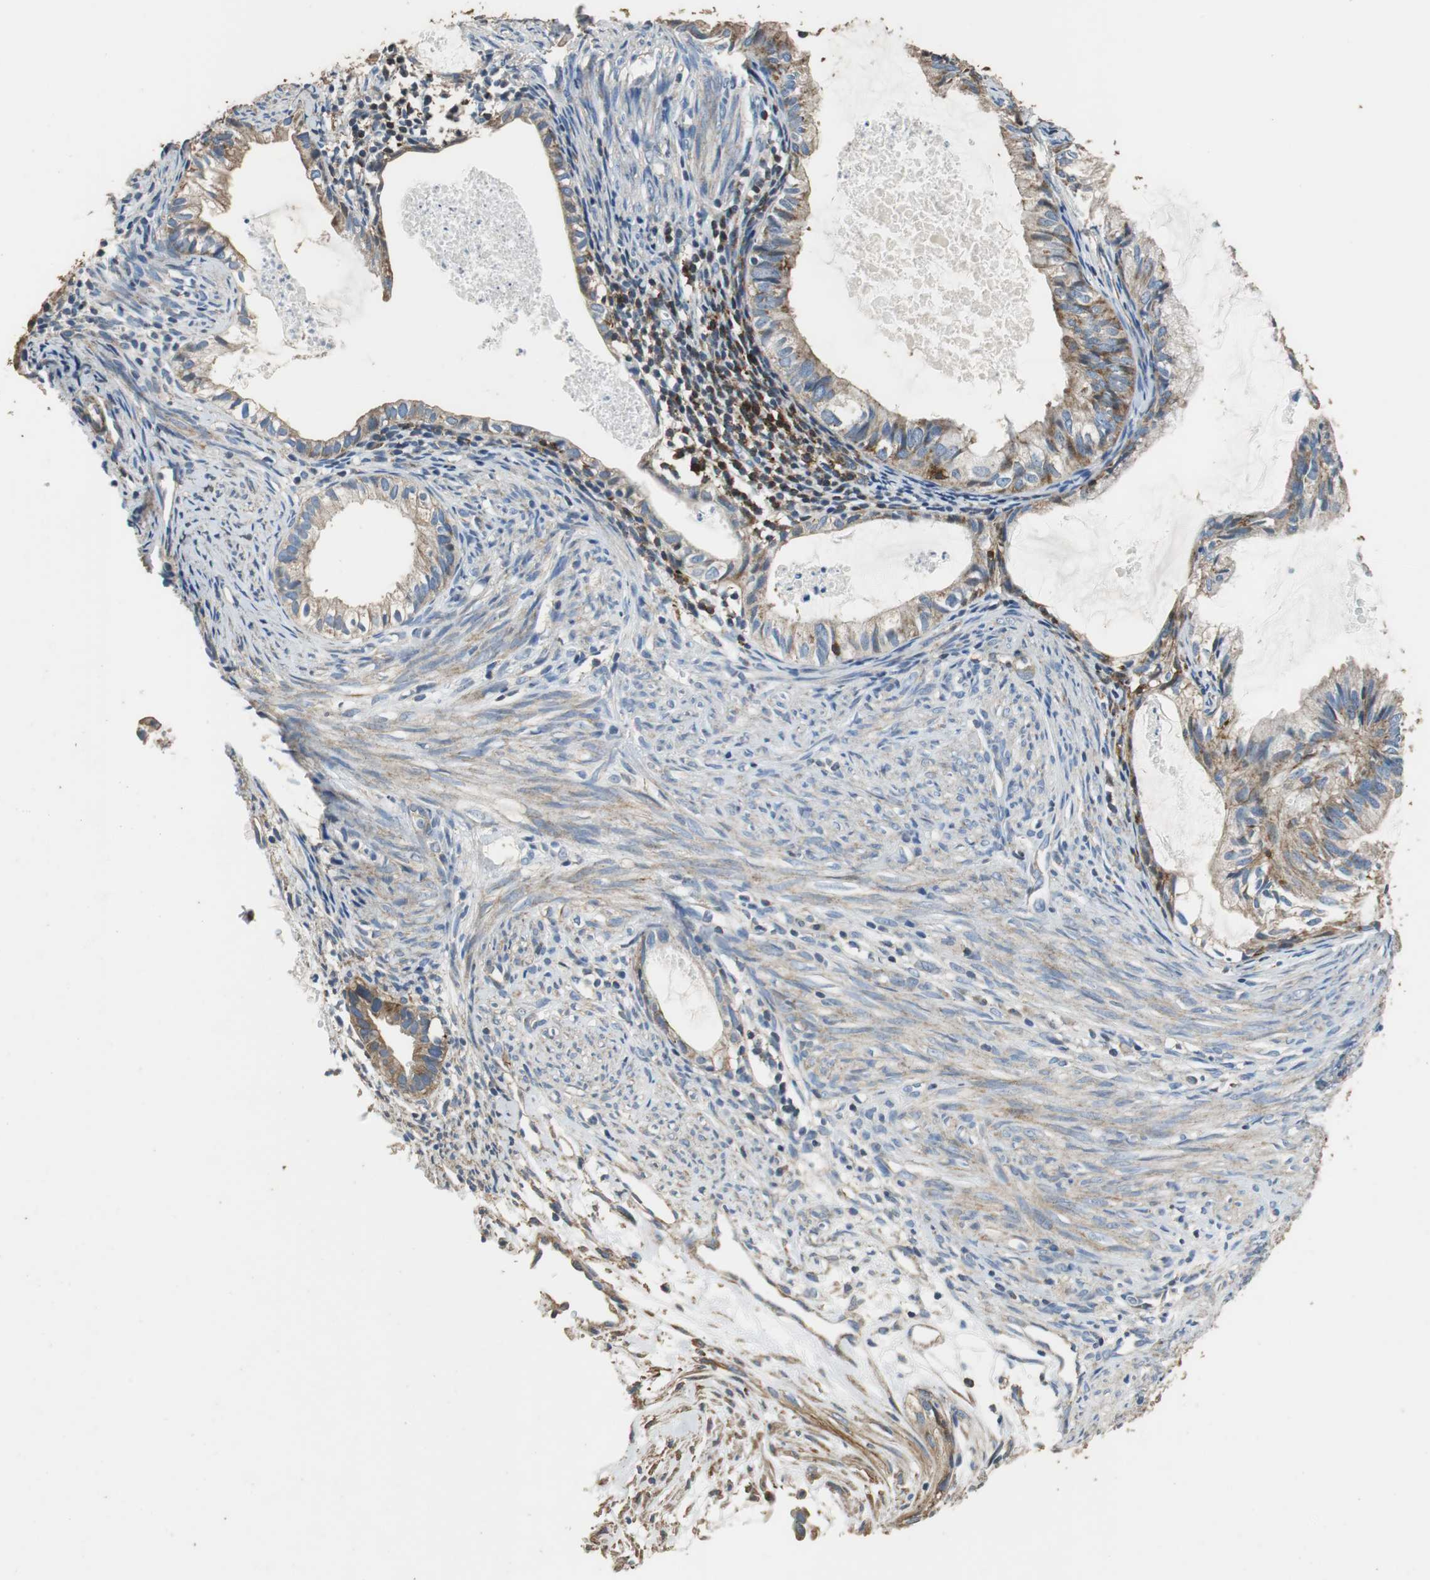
{"staining": {"intensity": "weak", "quantity": ">75%", "location": "cytoplasmic/membranous"}, "tissue": "cervical cancer", "cell_type": "Tumor cells", "image_type": "cancer", "snomed": [{"axis": "morphology", "description": "Normal tissue, NOS"}, {"axis": "morphology", "description": "Adenocarcinoma, NOS"}, {"axis": "topography", "description": "Cervix"}, {"axis": "topography", "description": "Endometrium"}], "caption": "The immunohistochemical stain shows weak cytoplasmic/membranous positivity in tumor cells of cervical cancer tissue.", "gene": "PRKRA", "patient": {"sex": "female", "age": 86}}